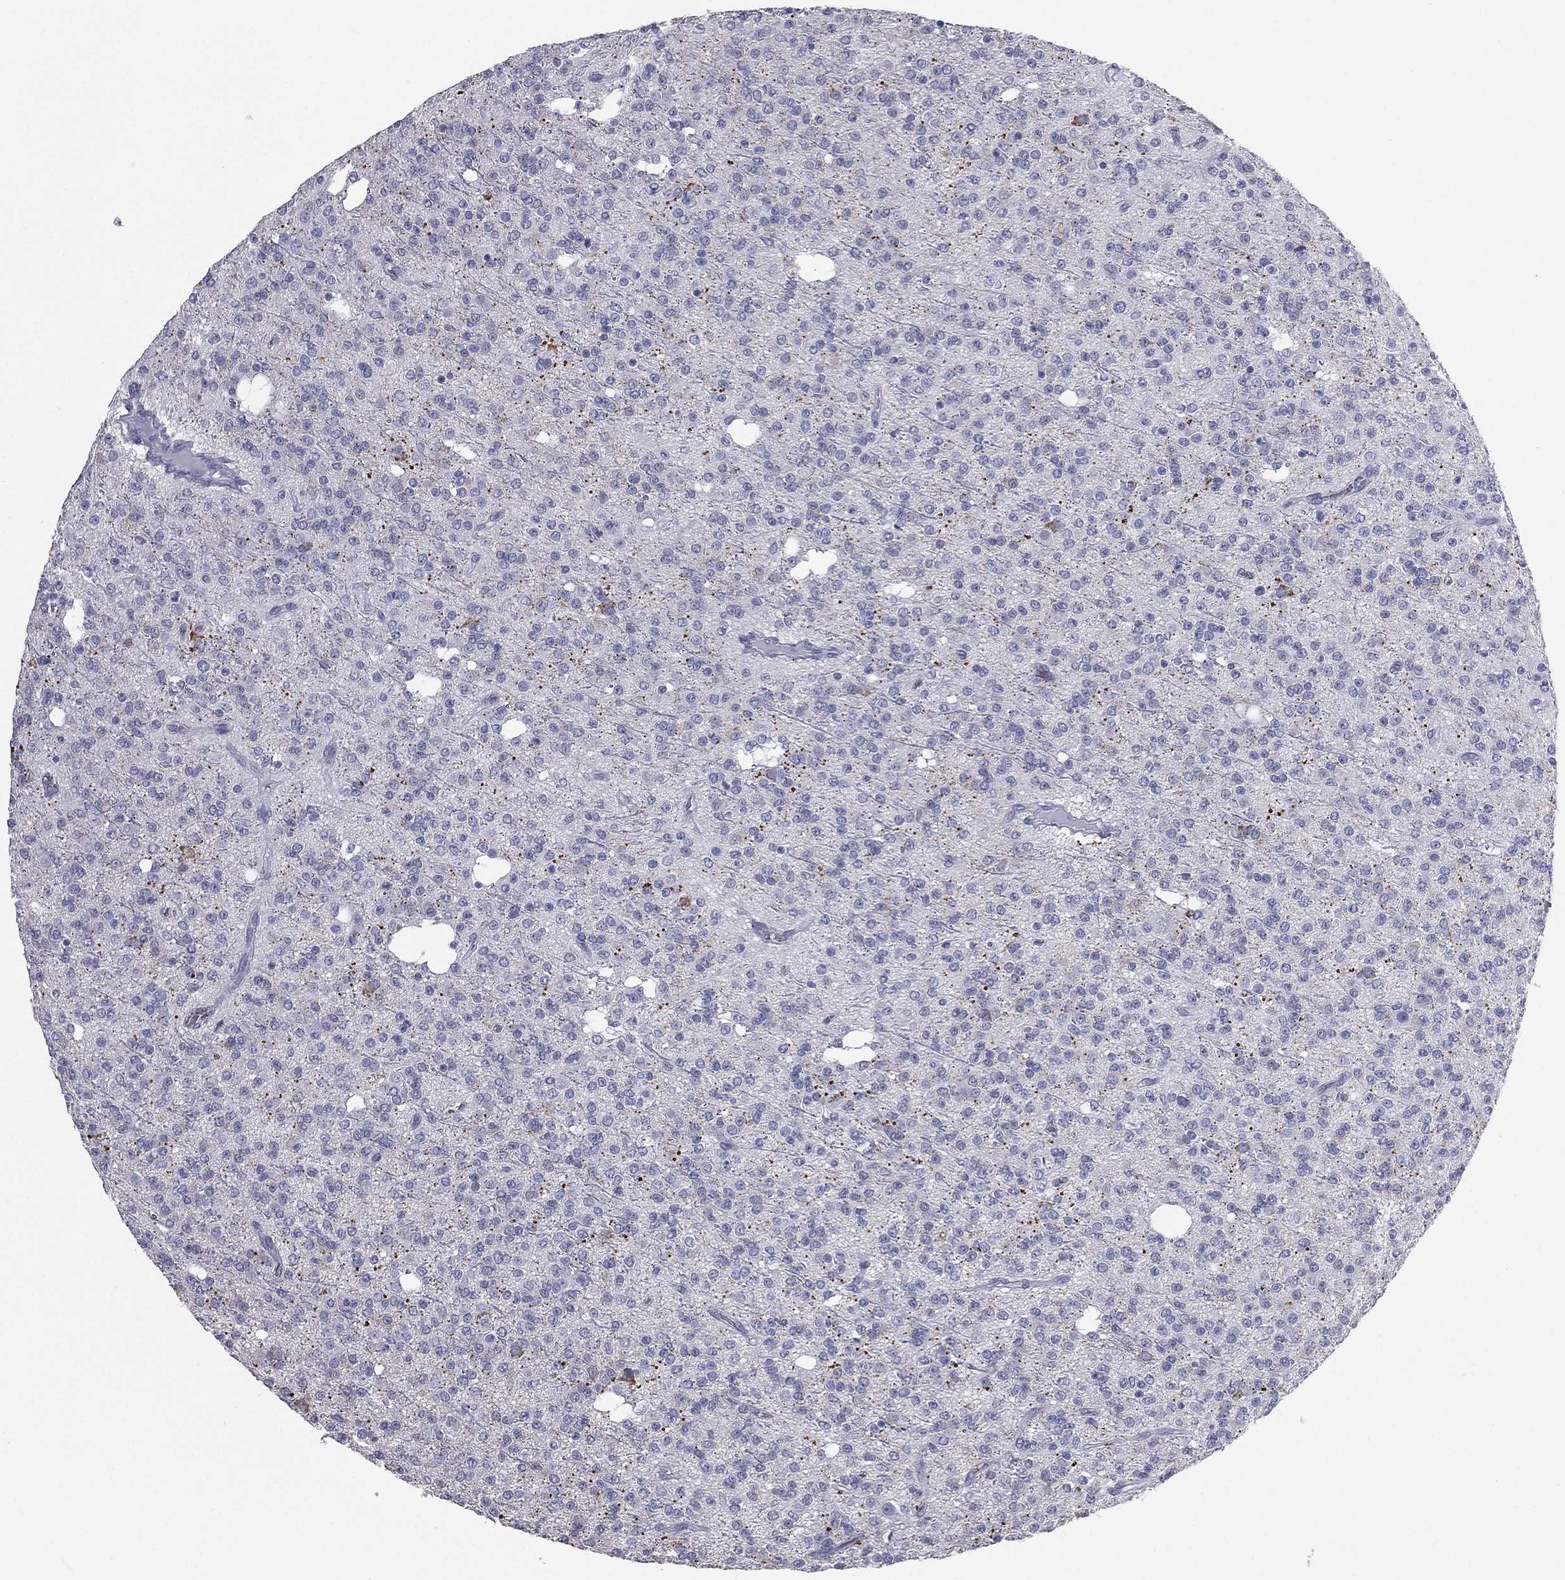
{"staining": {"intensity": "negative", "quantity": "none", "location": "none"}, "tissue": "glioma", "cell_type": "Tumor cells", "image_type": "cancer", "snomed": [{"axis": "morphology", "description": "Glioma, malignant, Low grade"}, {"axis": "topography", "description": "Brain"}], "caption": "High power microscopy micrograph of an immunohistochemistry photomicrograph of malignant glioma (low-grade), revealing no significant positivity in tumor cells. (Stains: DAB immunohistochemistry (IHC) with hematoxylin counter stain, Microscopy: brightfield microscopy at high magnification).", "gene": "ESX1", "patient": {"sex": "male", "age": 27}}